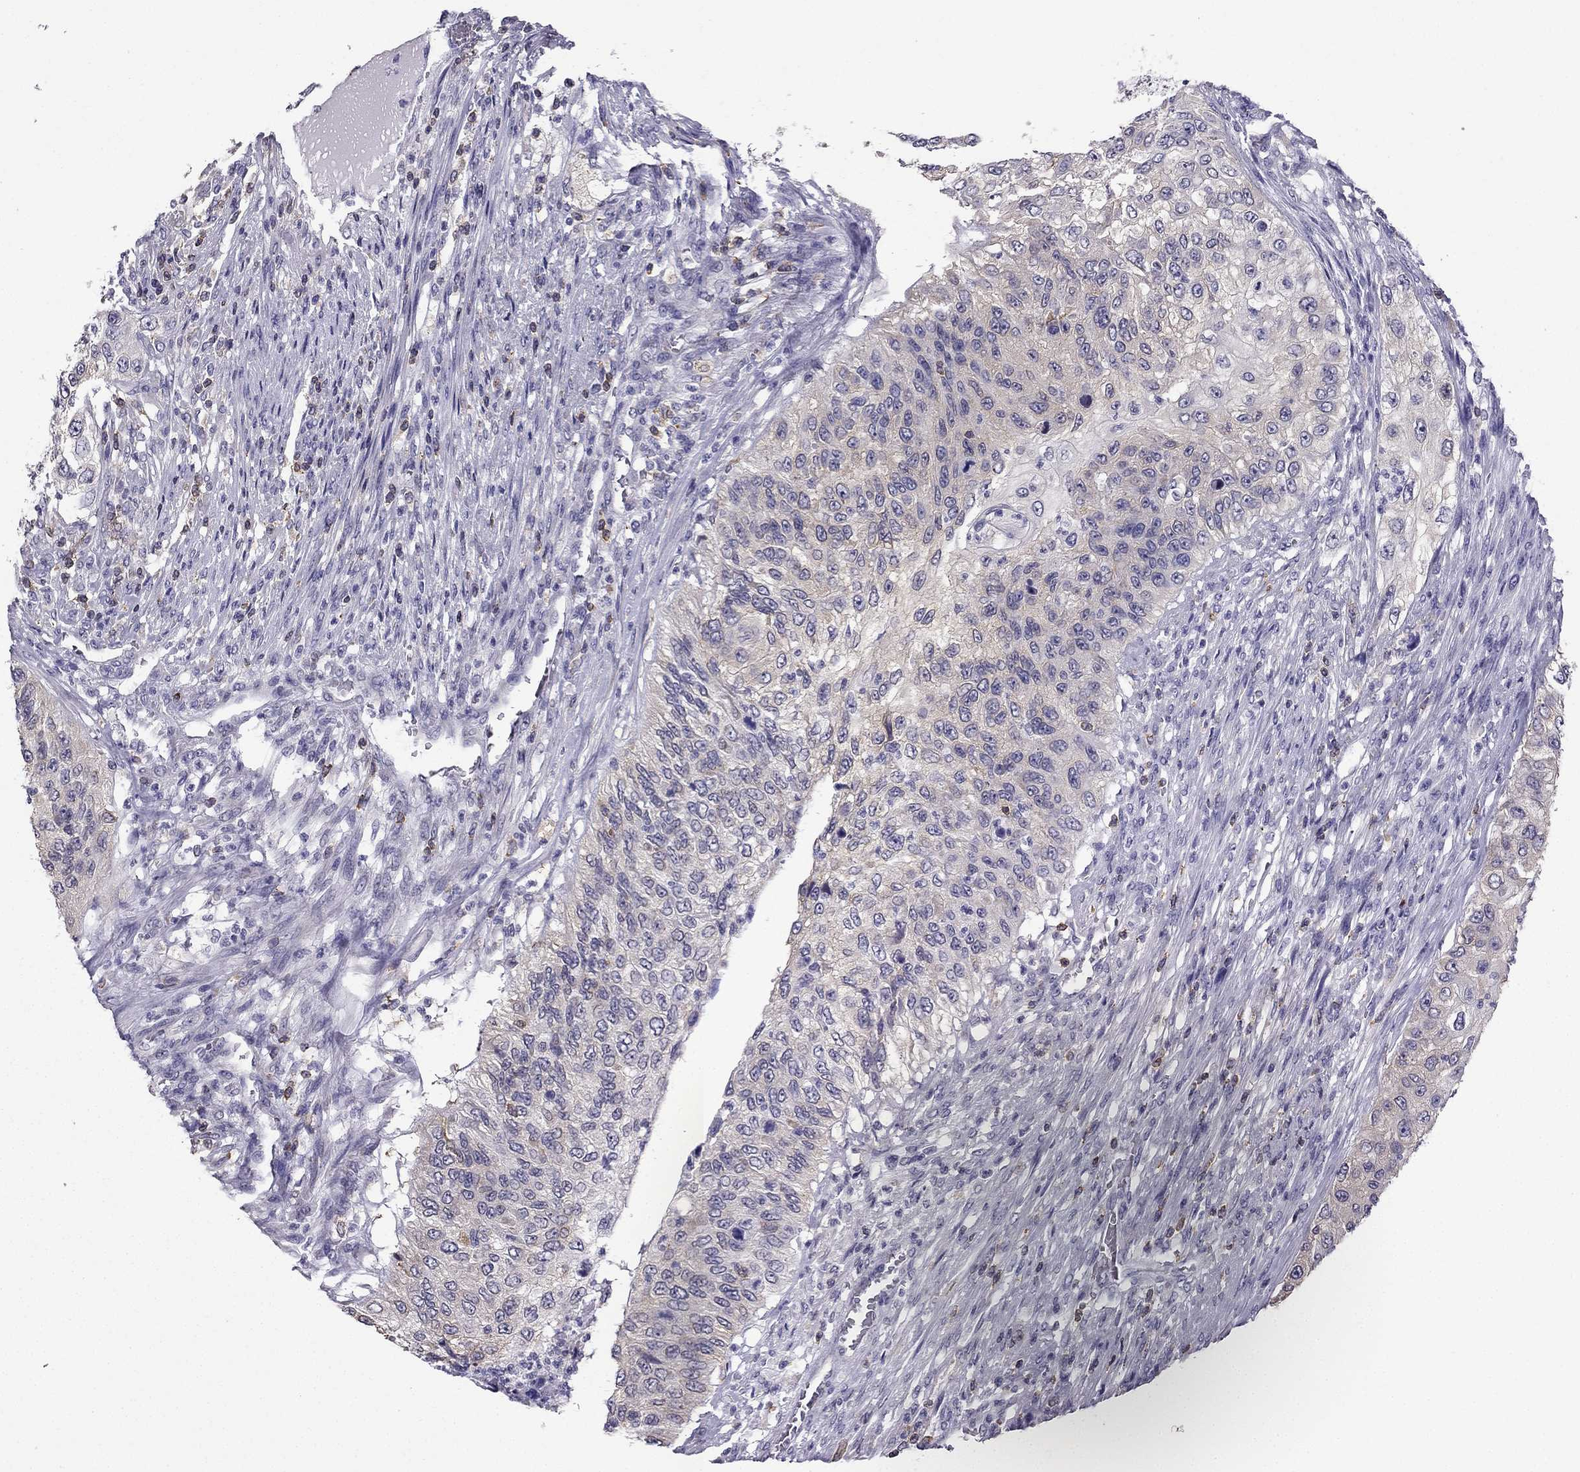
{"staining": {"intensity": "weak", "quantity": "<25%", "location": "cytoplasmic/membranous"}, "tissue": "urothelial cancer", "cell_type": "Tumor cells", "image_type": "cancer", "snomed": [{"axis": "morphology", "description": "Urothelial carcinoma, High grade"}, {"axis": "topography", "description": "Urinary bladder"}], "caption": "Image shows no protein expression in tumor cells of urothelial carcinoma (high-grade) tissue.", "gene": "CCK", "patient": {"sex": "female", "age": 60}}